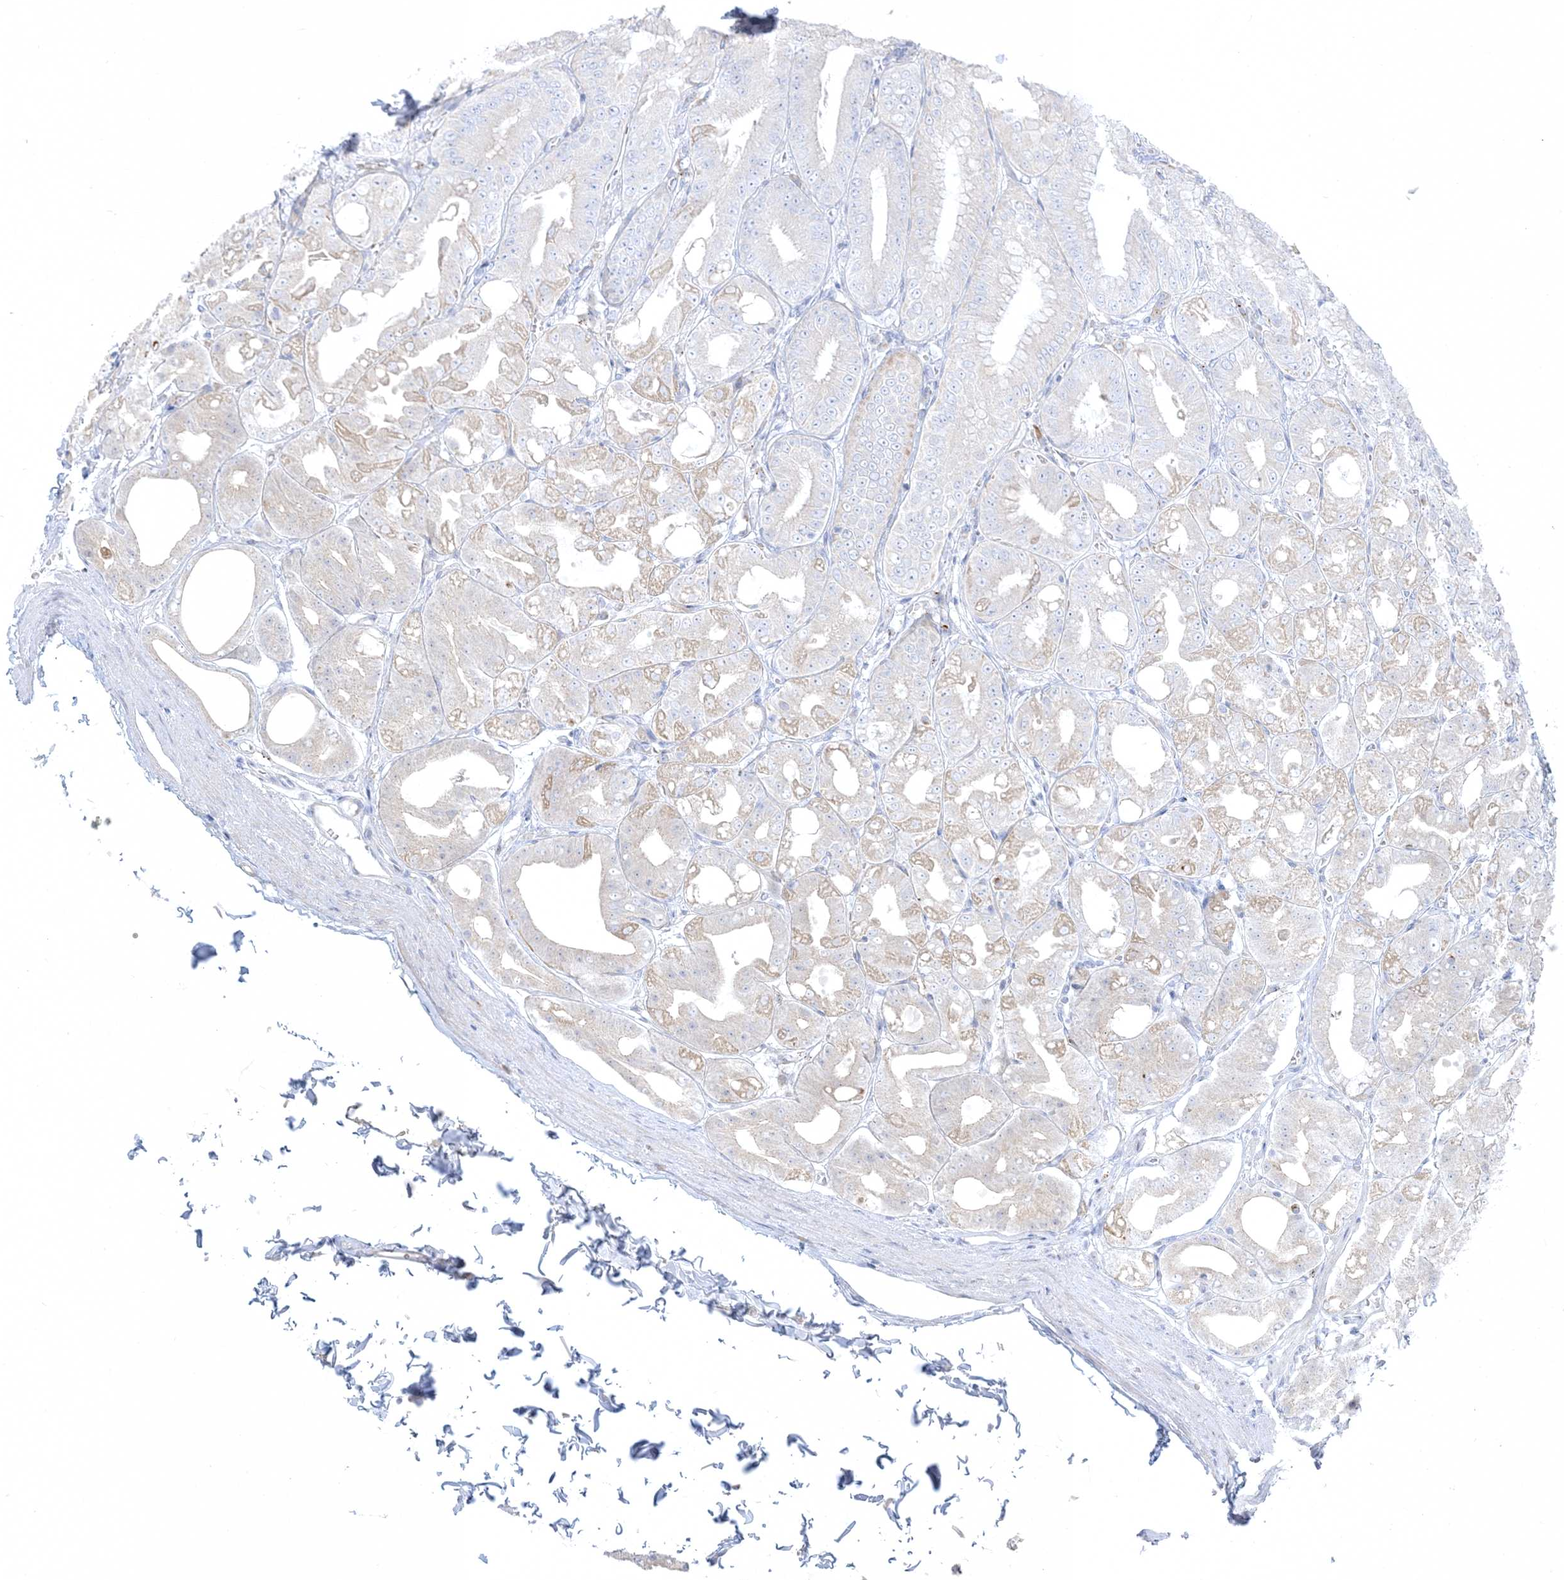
{"staining": {"intensity": "negative", "quantity": "none", "location": "none"}, "tissue": "stomach", "cell_type": "Glandular cells", "image_type": "normal", "snomed": [{"axis": "morphology", "description": "Normal tissue, NOS"}, {"axis": "topography", "description": "Stomach, lower"}], "caption": "Human stomach stained for a protein using IHC reveals no staining in glandular cells.", "gene": "XIRP2", "patient": {"sex": "male", "age": 71}}